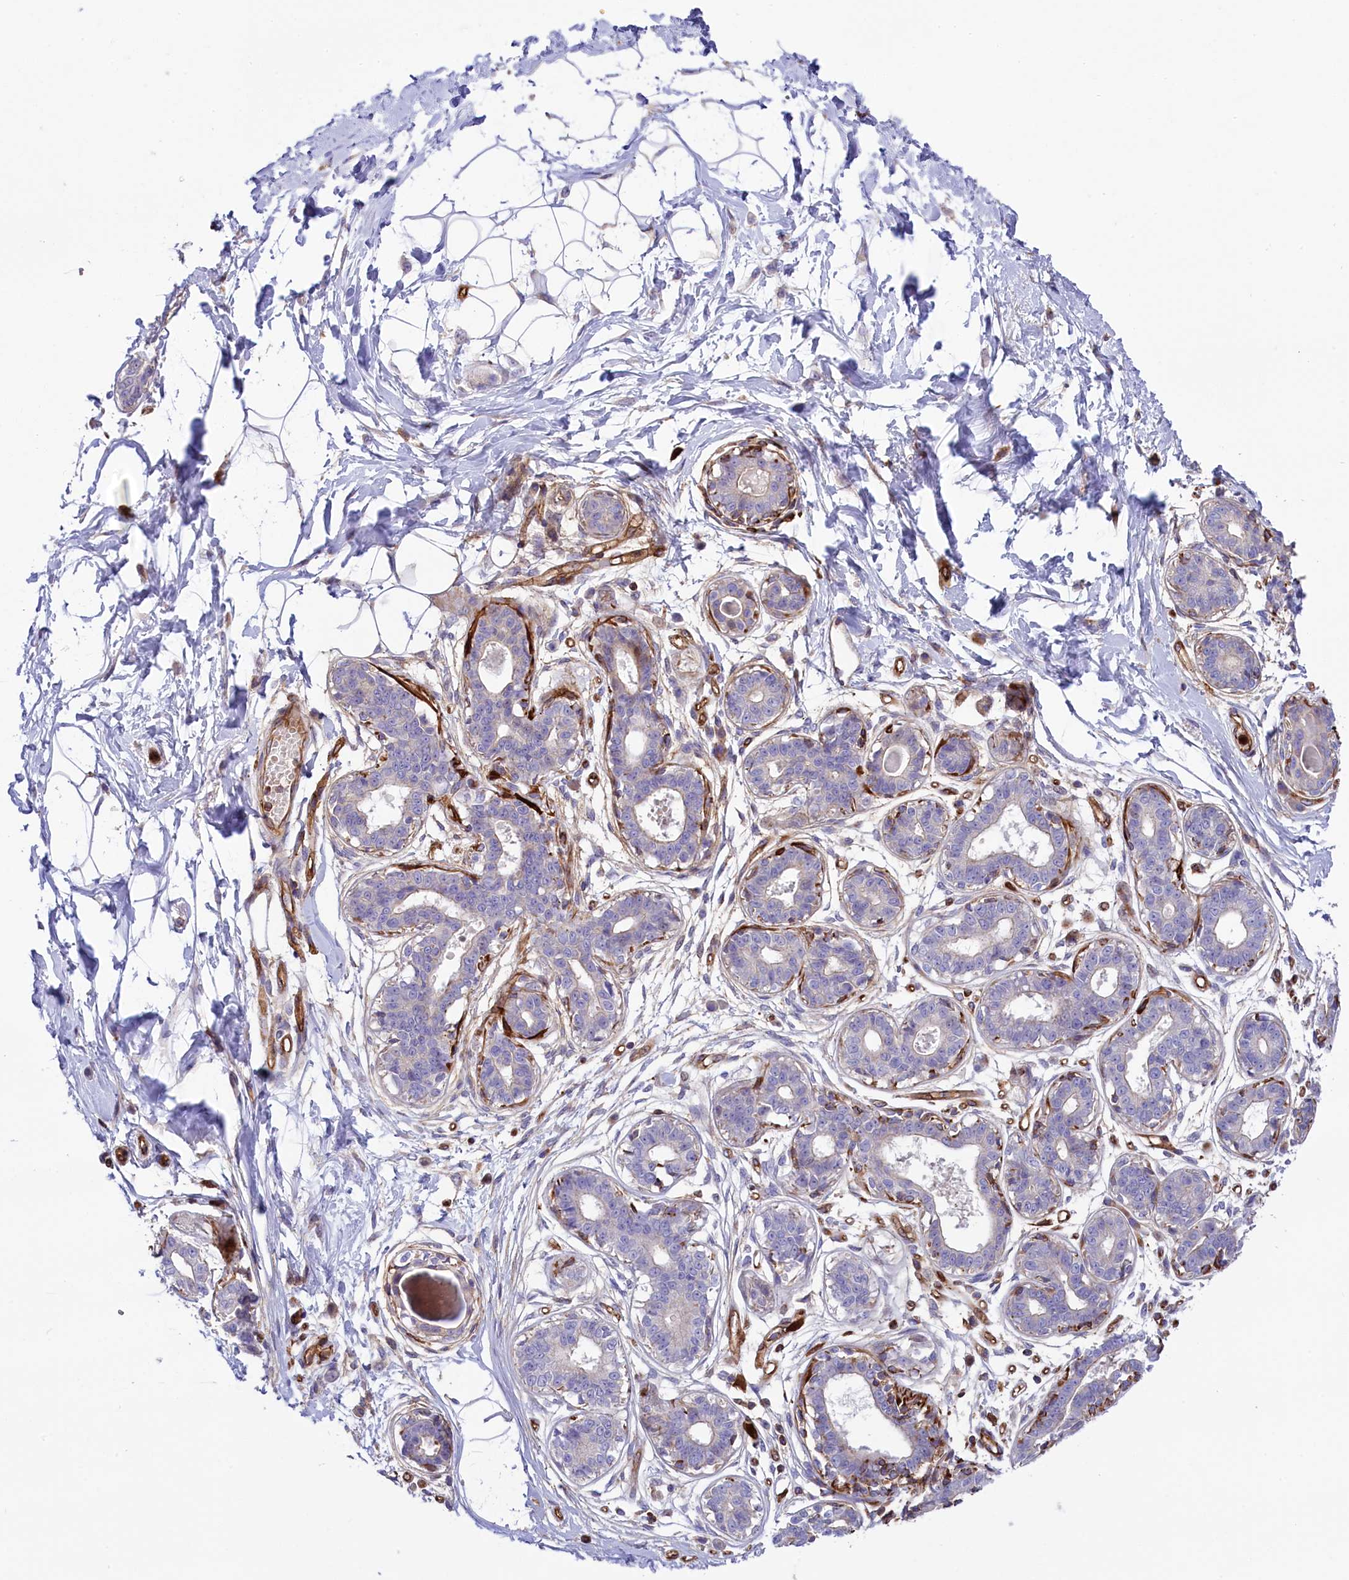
{"staining": {"intensity": "negative", "quantity": "none", "location": "none"}, "tissue": "breast", "cell_type": "Adipocytes", "image_type": "normal", "snomed": [{"axis": "morphology", "description": "Normal tissue, NOS"}, {"axis": "topography", "description": "Breast"}], "caption": "The micrograph shows no staining of adipocytes in unremarkable breast.", "gene": "CD99L2", "patient": {"sex": "female", "age": 45}}